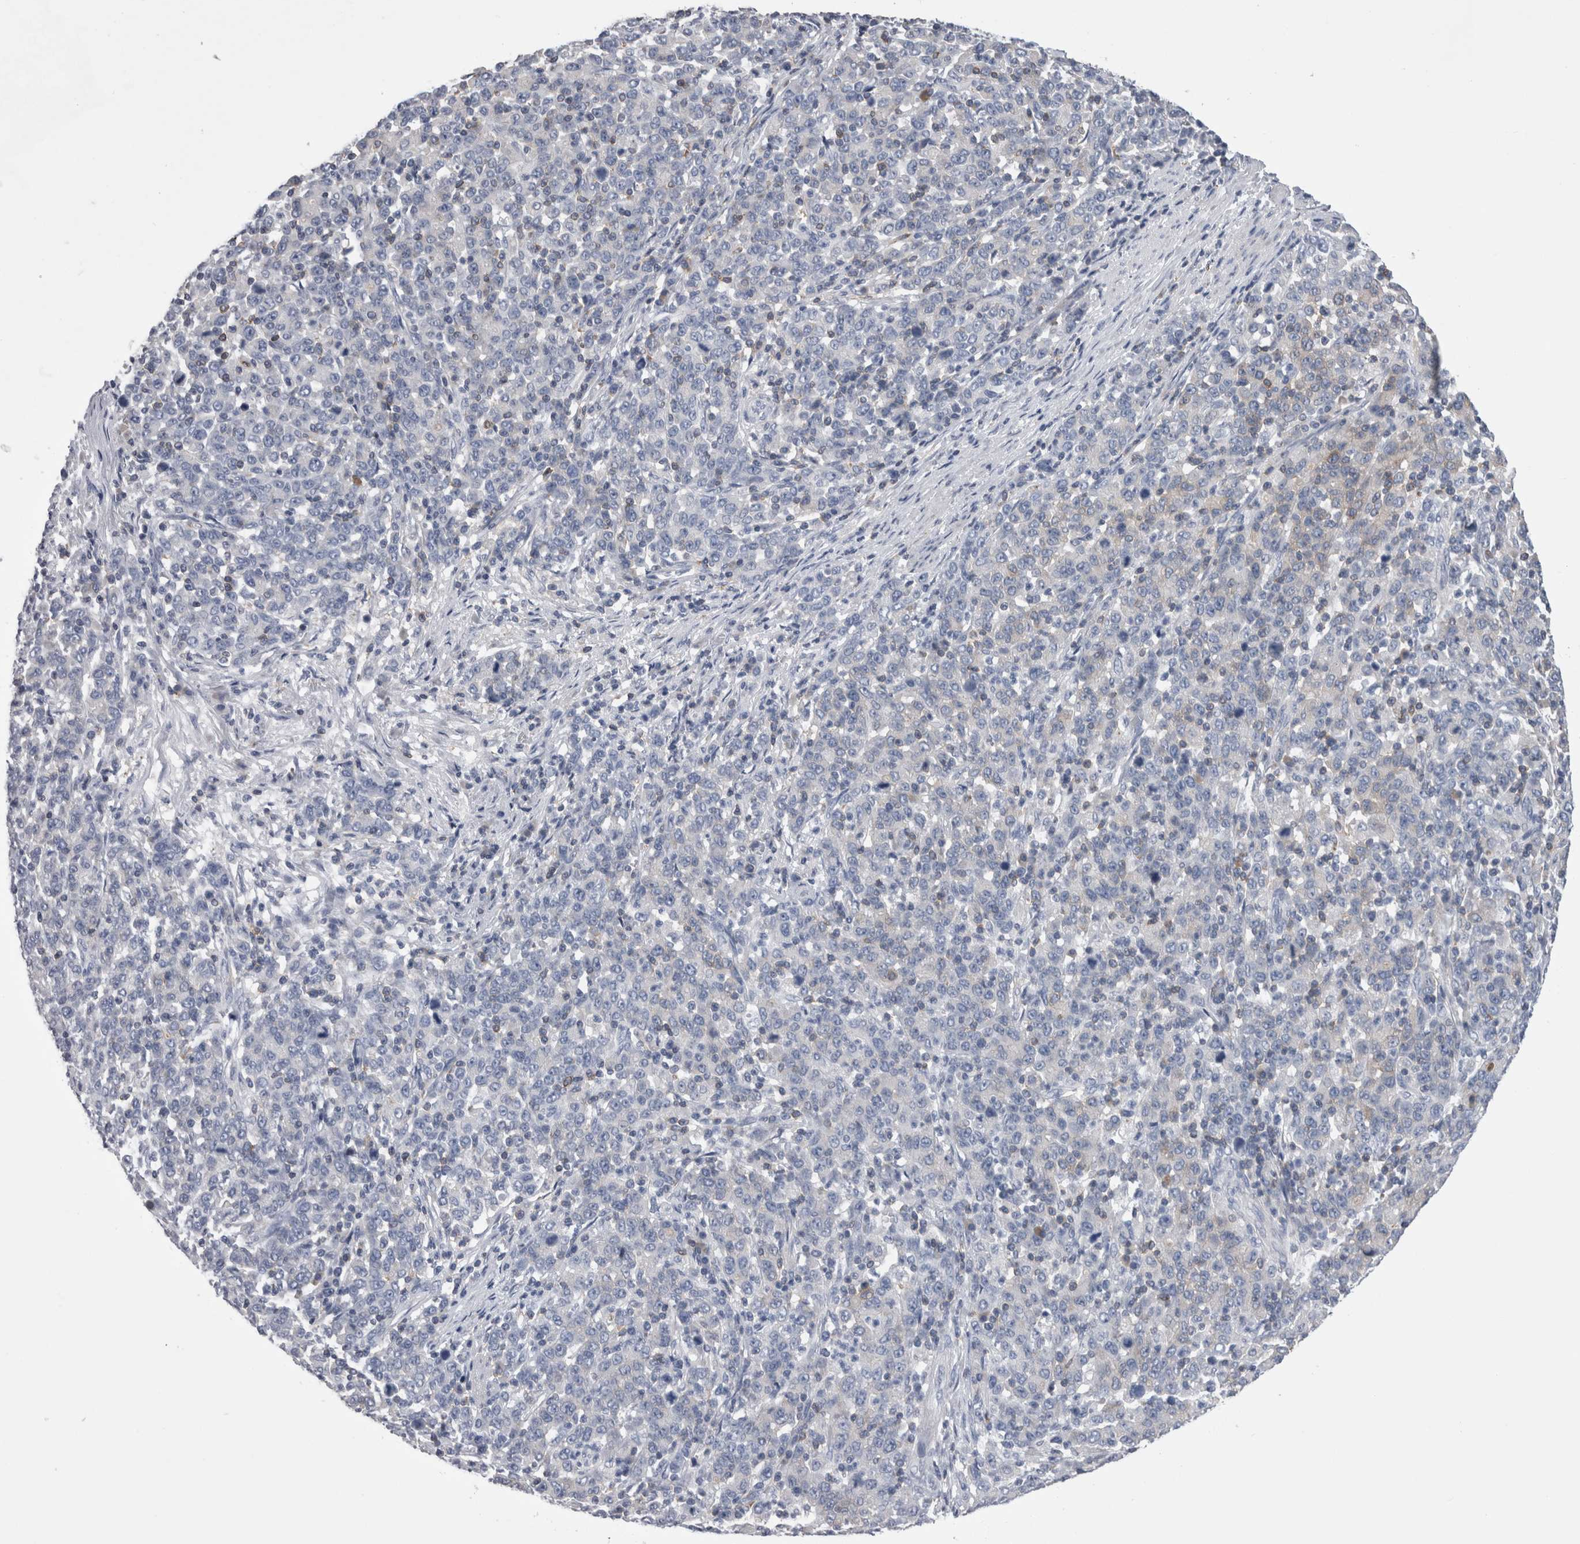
{"staining": {"intensity": "negative", "quantity": "none", "location": "none"}, "tissue": "stomach cancer", "cell_type": "Tumor cells", "image_type": "cancer", "snomed": [{"axis": "morphology", "description": "Adenocarcinoma, NOS"}, {"axis": "topography", "description": "Stomach, upper"}], "caption": "This is an immunohistochemistry (IHC) micrograph of stomach cancer (adenocarcinoma). There is no positivity in tumor cells.", "gene": "DCTN6", "patient": {"sex": "male", "age": 69}}